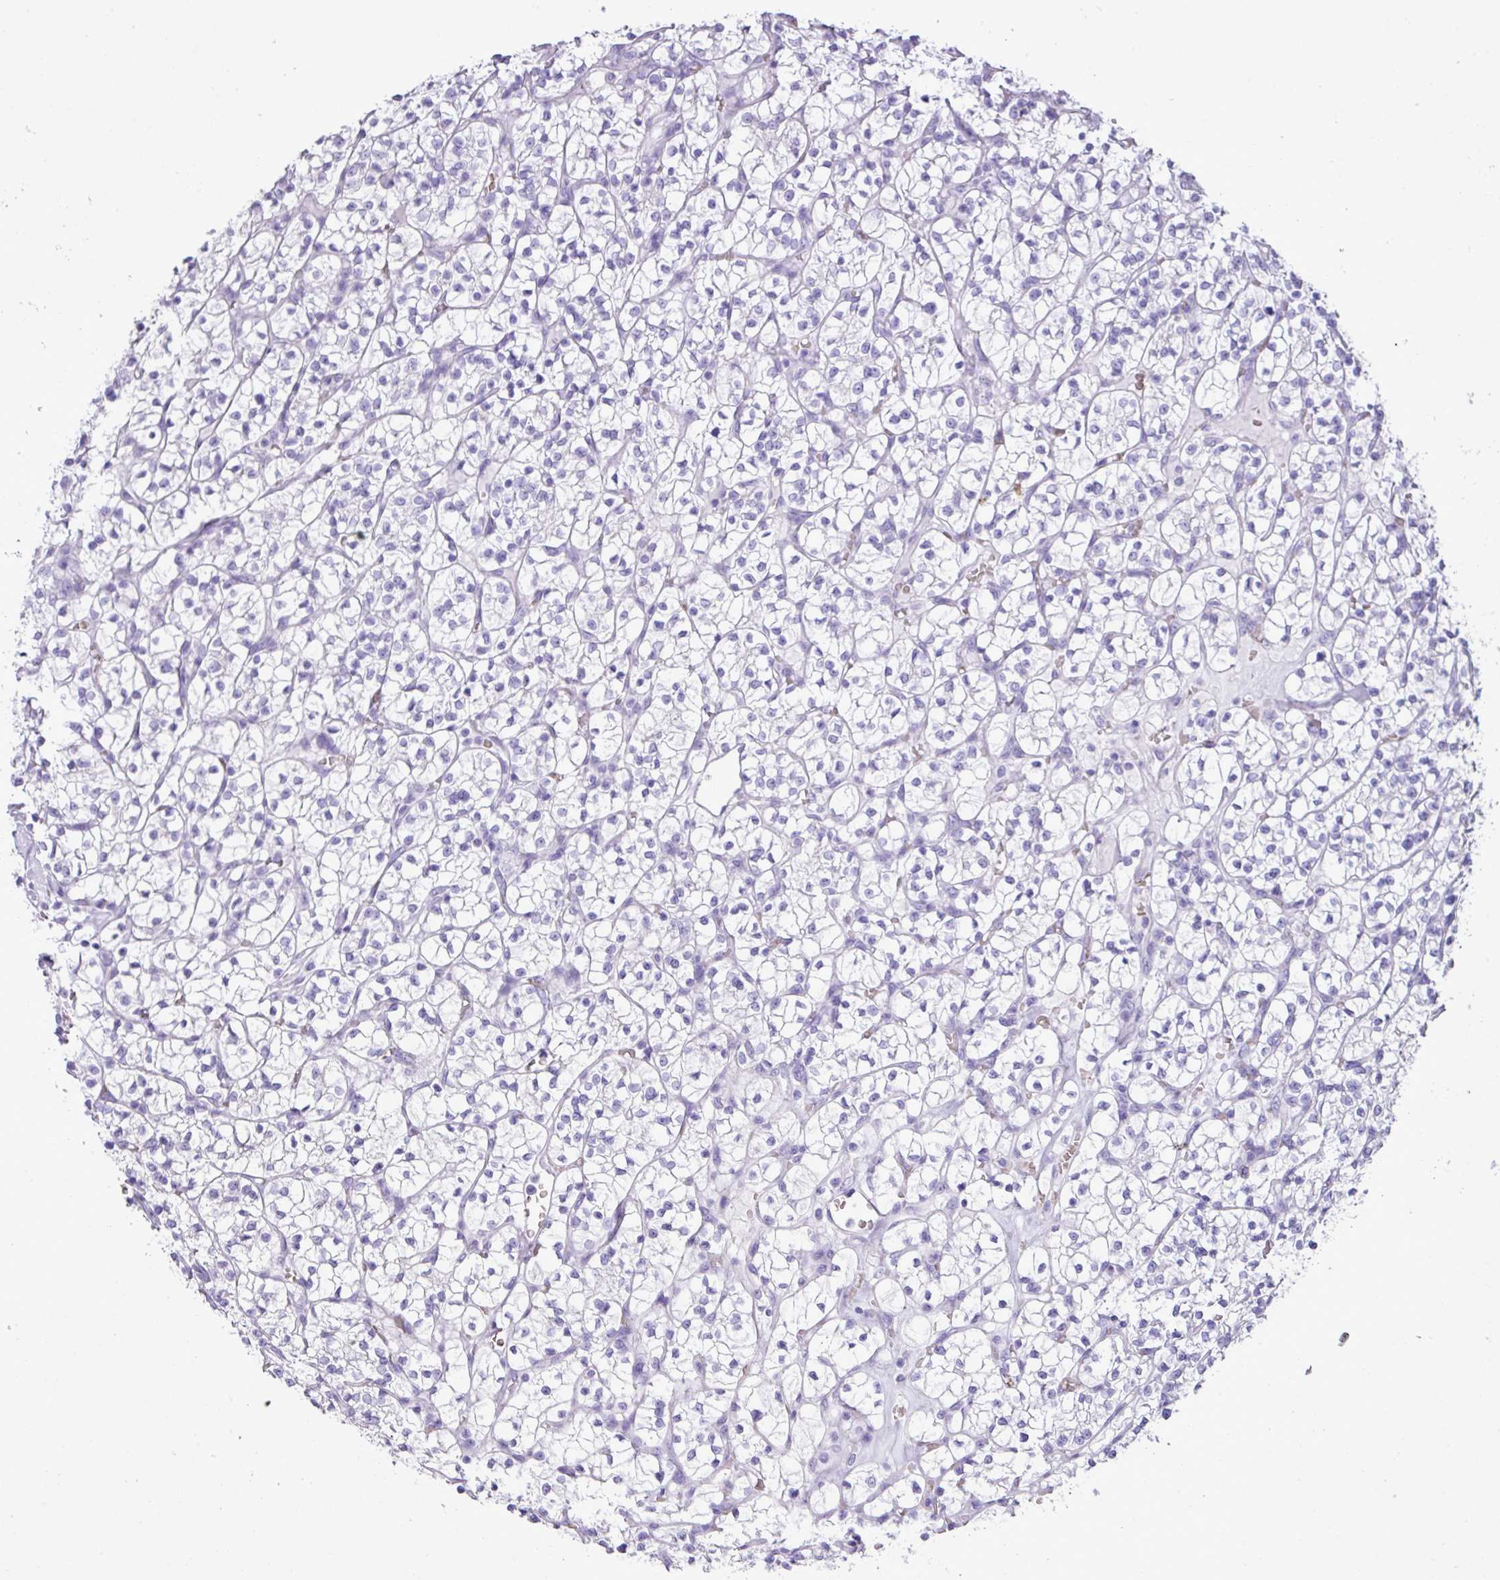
{"staining": {"intensity": "negative", "quantity": "none", "location": "none"}, "tissue": "renal cancer", "cell_type": "Tumor cells", "image_type": "cancer", "snomed": [{"axis": "morphology", "description": "Adenocarcinoma, NOS"}, {"axis": "topography", "description": "Kidney"}], "caption": "A photomicrograph of human renal cancer is negative for staining in tumor cells.", "gene": "ZSCAN5A", "patient": {"sex": "female", "age": 64}}